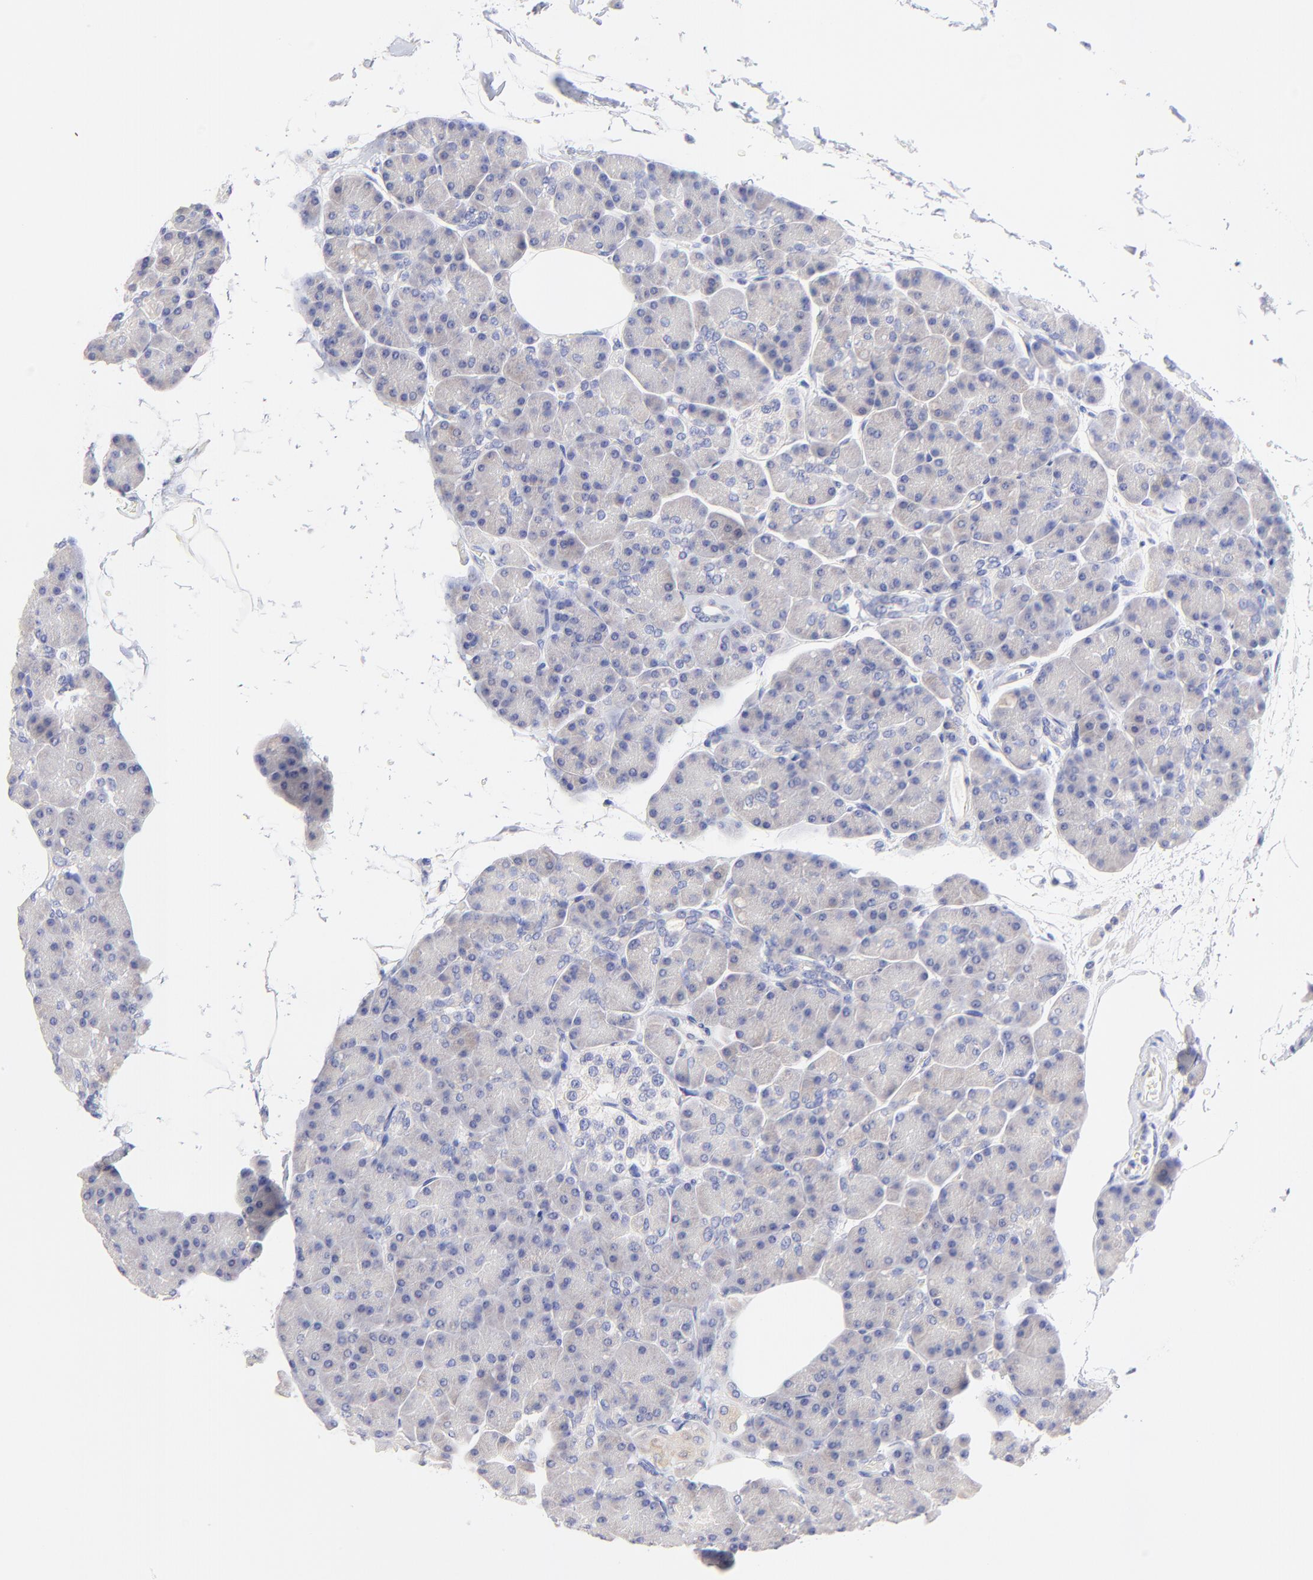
{"staining": {"intensity": "negative", "quantity": "none", "location": "none"}, "tissue": "pancreas", "cell_type": "Exocrine glandular cells", "image_type": "normal", "snomed": [{"axis": "morphology", "description": "Normal tissue, NOS"}, {"axis": "topography", "description": "Pancreas"}], "caption": "This is an immunohistochemistry histopathology image of normal pancreas. There is no staining in exocrine glandular cells.", "gene": "EBP", "patient": {"sex": "female", "age": 43}}